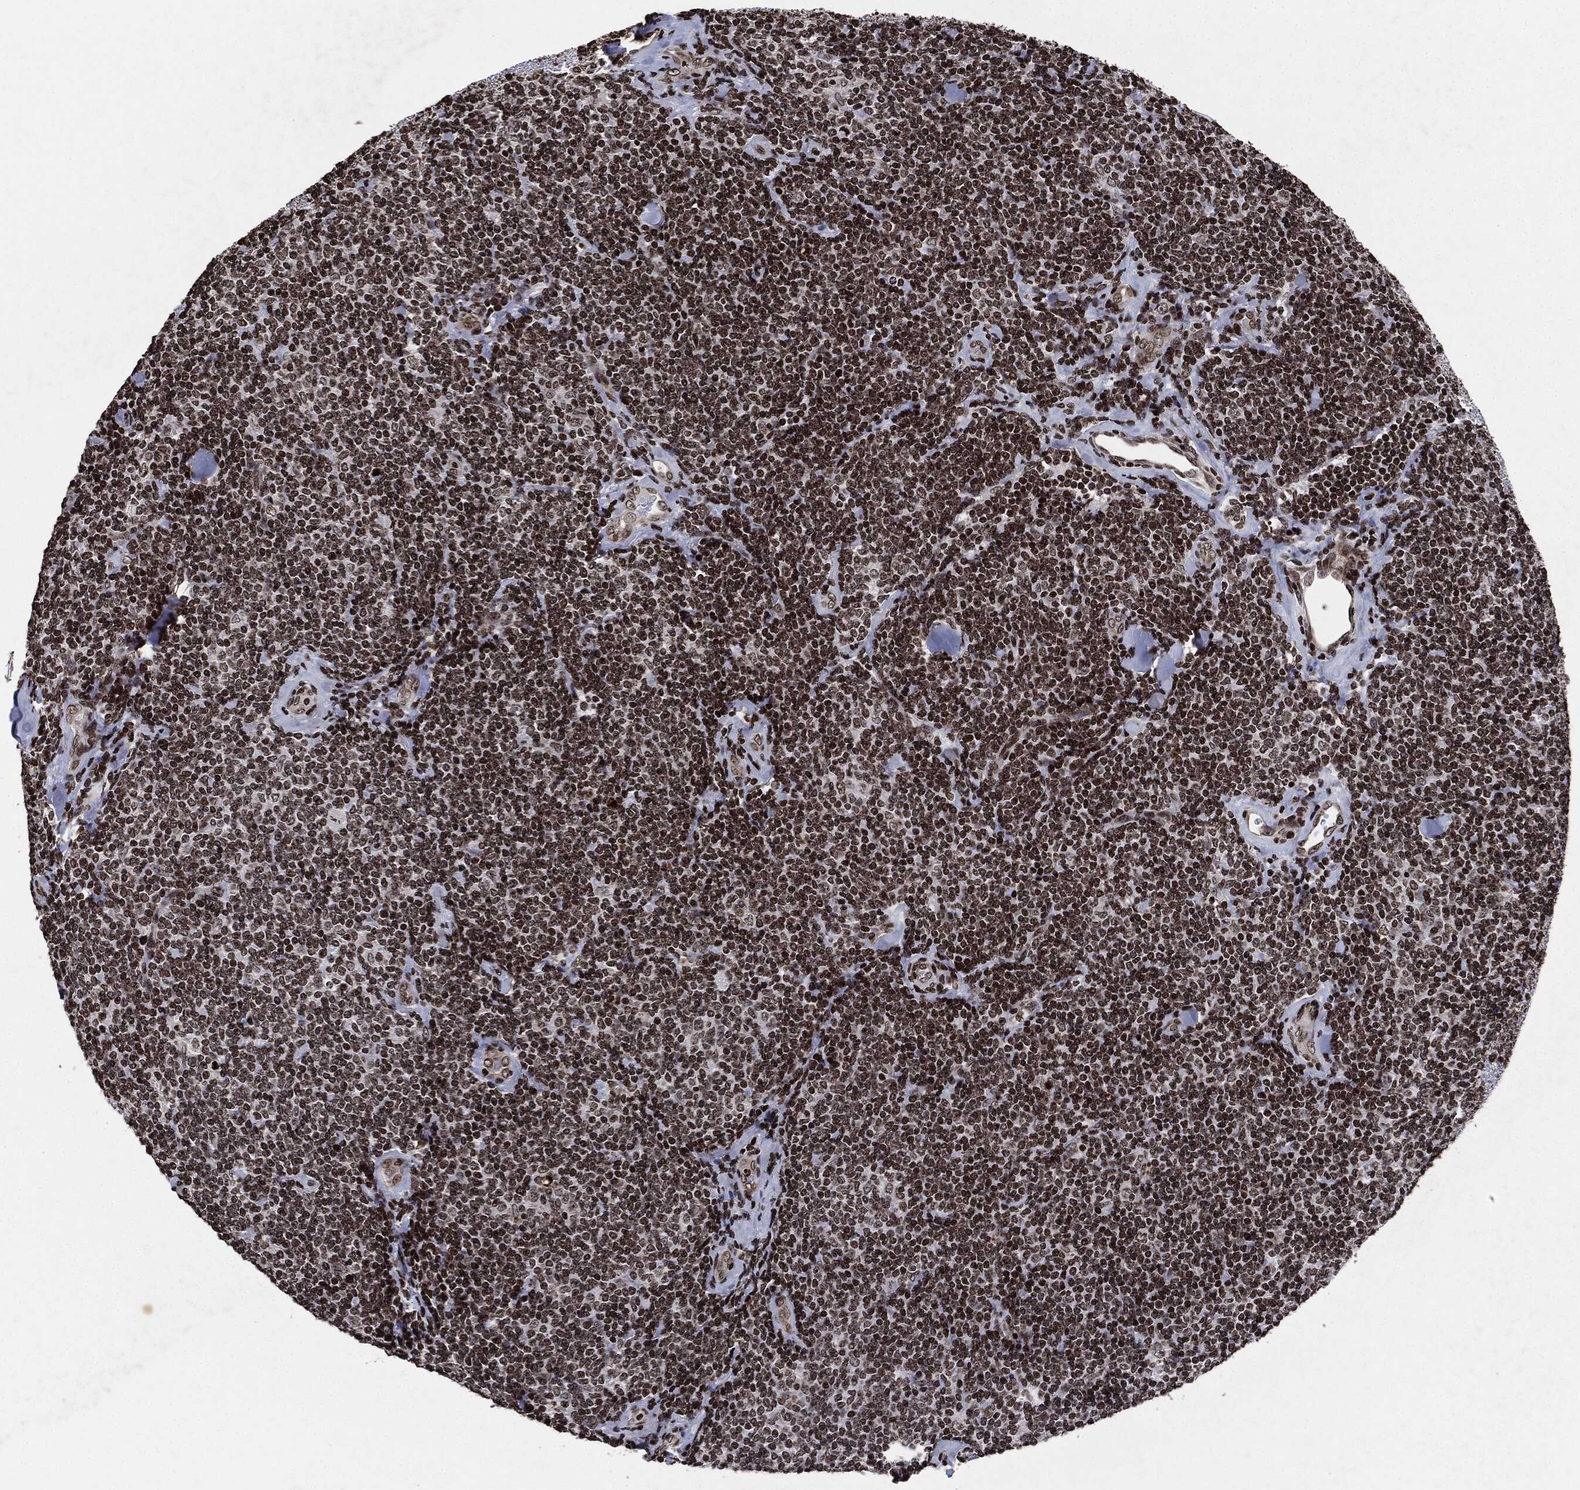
{"staining": {"intensity": "strong", "quantity": ">75%", "location": "nuclear"}, "tissue": "lymphoma", "cell_type": "Tumor cells", "image_type": "cancer", "snomed": [{"axis": "morphology", "description": "Malignant lymphoma, non-Hodgkin's type, Low grade"}, {"axis": "topography", "description": "Lymph node"}], "caption": "Immunohistochemical staining of lymphoma shows high levels of strong nuclear protein positivity in approximately >75% of tumor cells. (DAB = brown stain, brightfield microscopy at high magnification).", "gene": "JUN", "patient": {"sex": "female", "age": 56}}